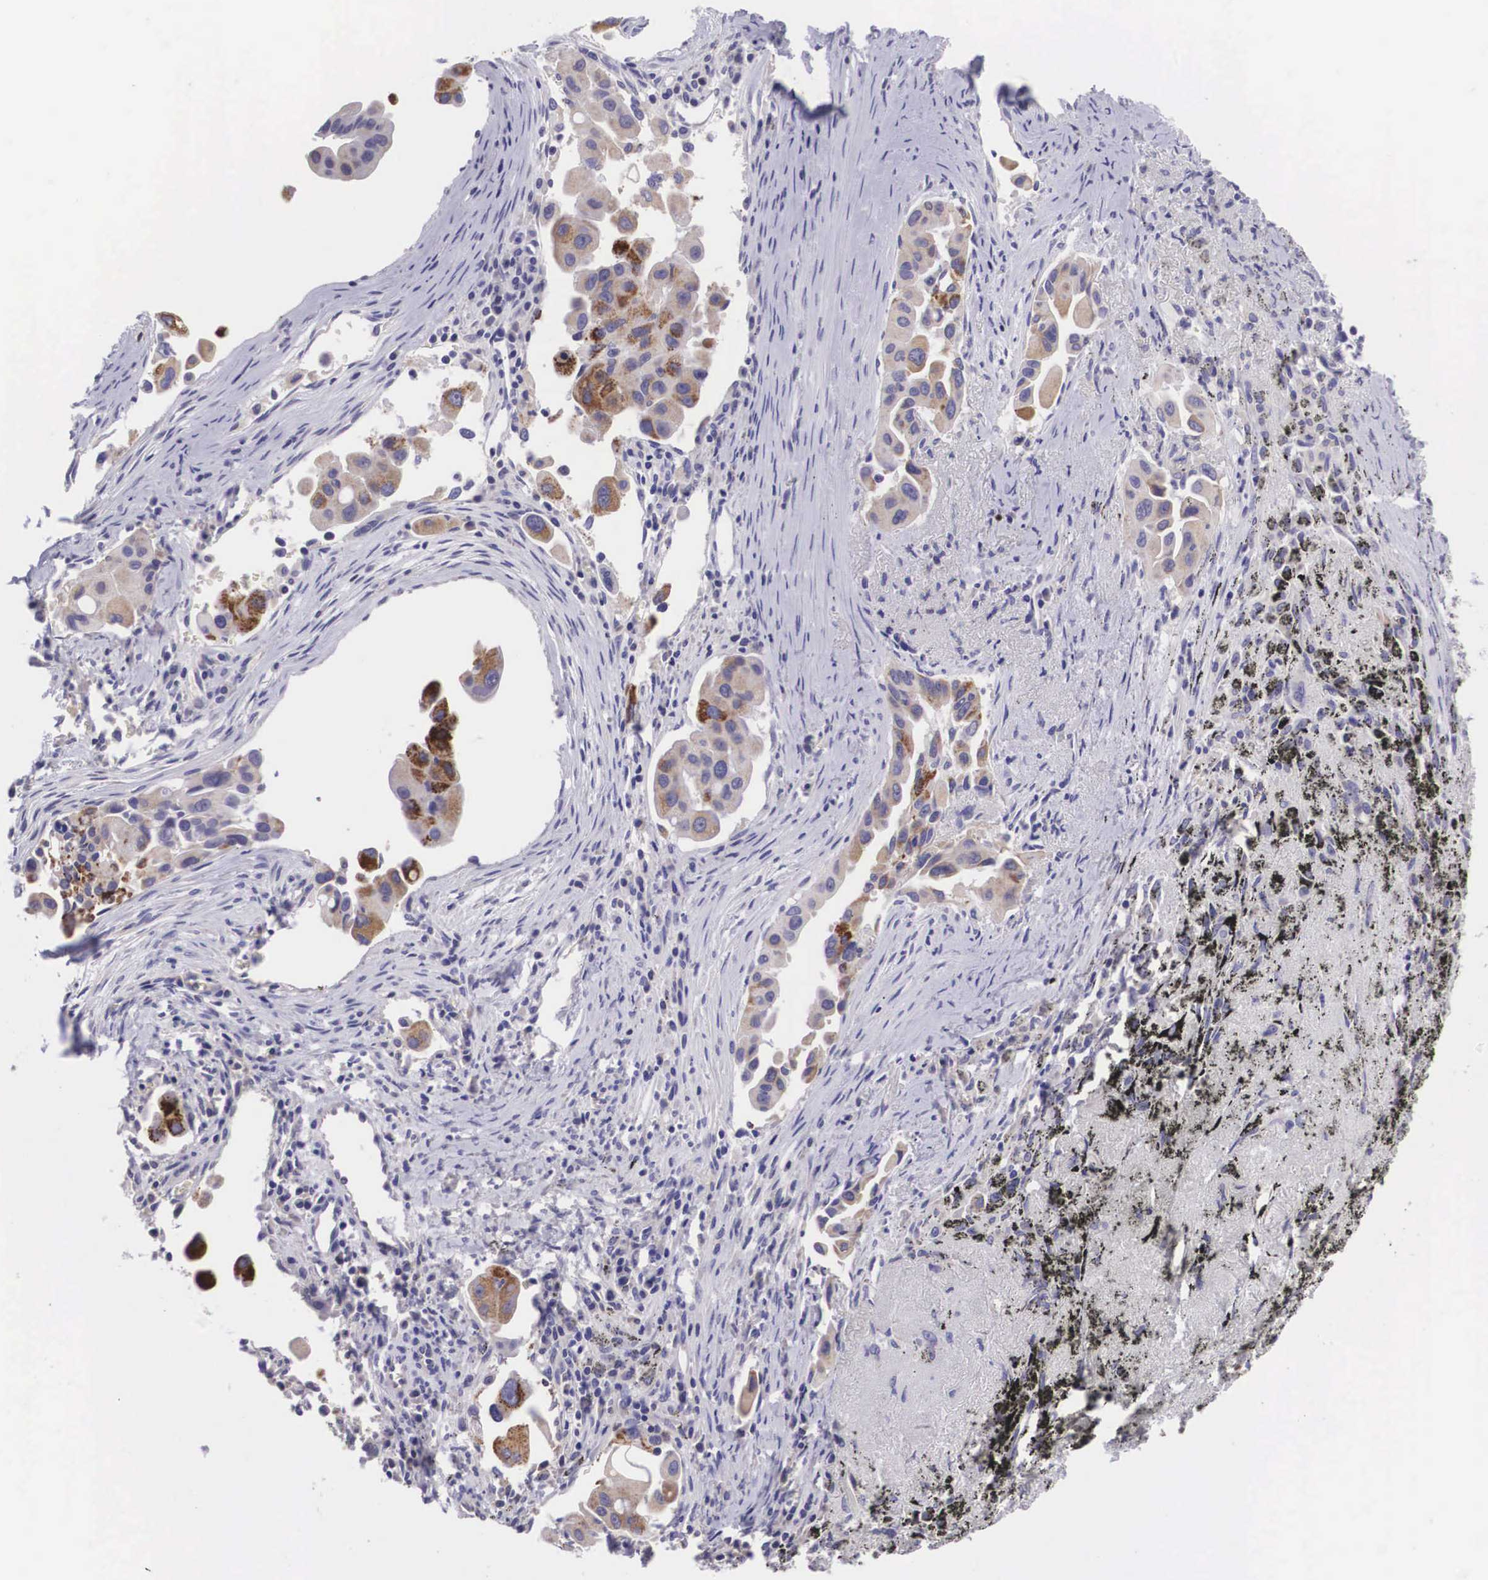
{"staining": {"intensity": "moderate", "quantity": "25%-75%", "location": "cytoplasmic/membranous"}, "tissue": "lung cancer", "cell_type": "Tumor cells", "image_type": "cancer", "snomed": [{"axis": "morphology", "description": "Adenocarcinoma, NOS"}, {"axis": "topography", "description": "Lung"}], "caption": "Lung cancer (adenocarcinoma) stained with a brown dye displays moderate cytoplasmic/membranous positive staining in about 25%-75% of tumor cells.", "gene": "ARG2", "patient": {"sex": "male", "age": 68}}